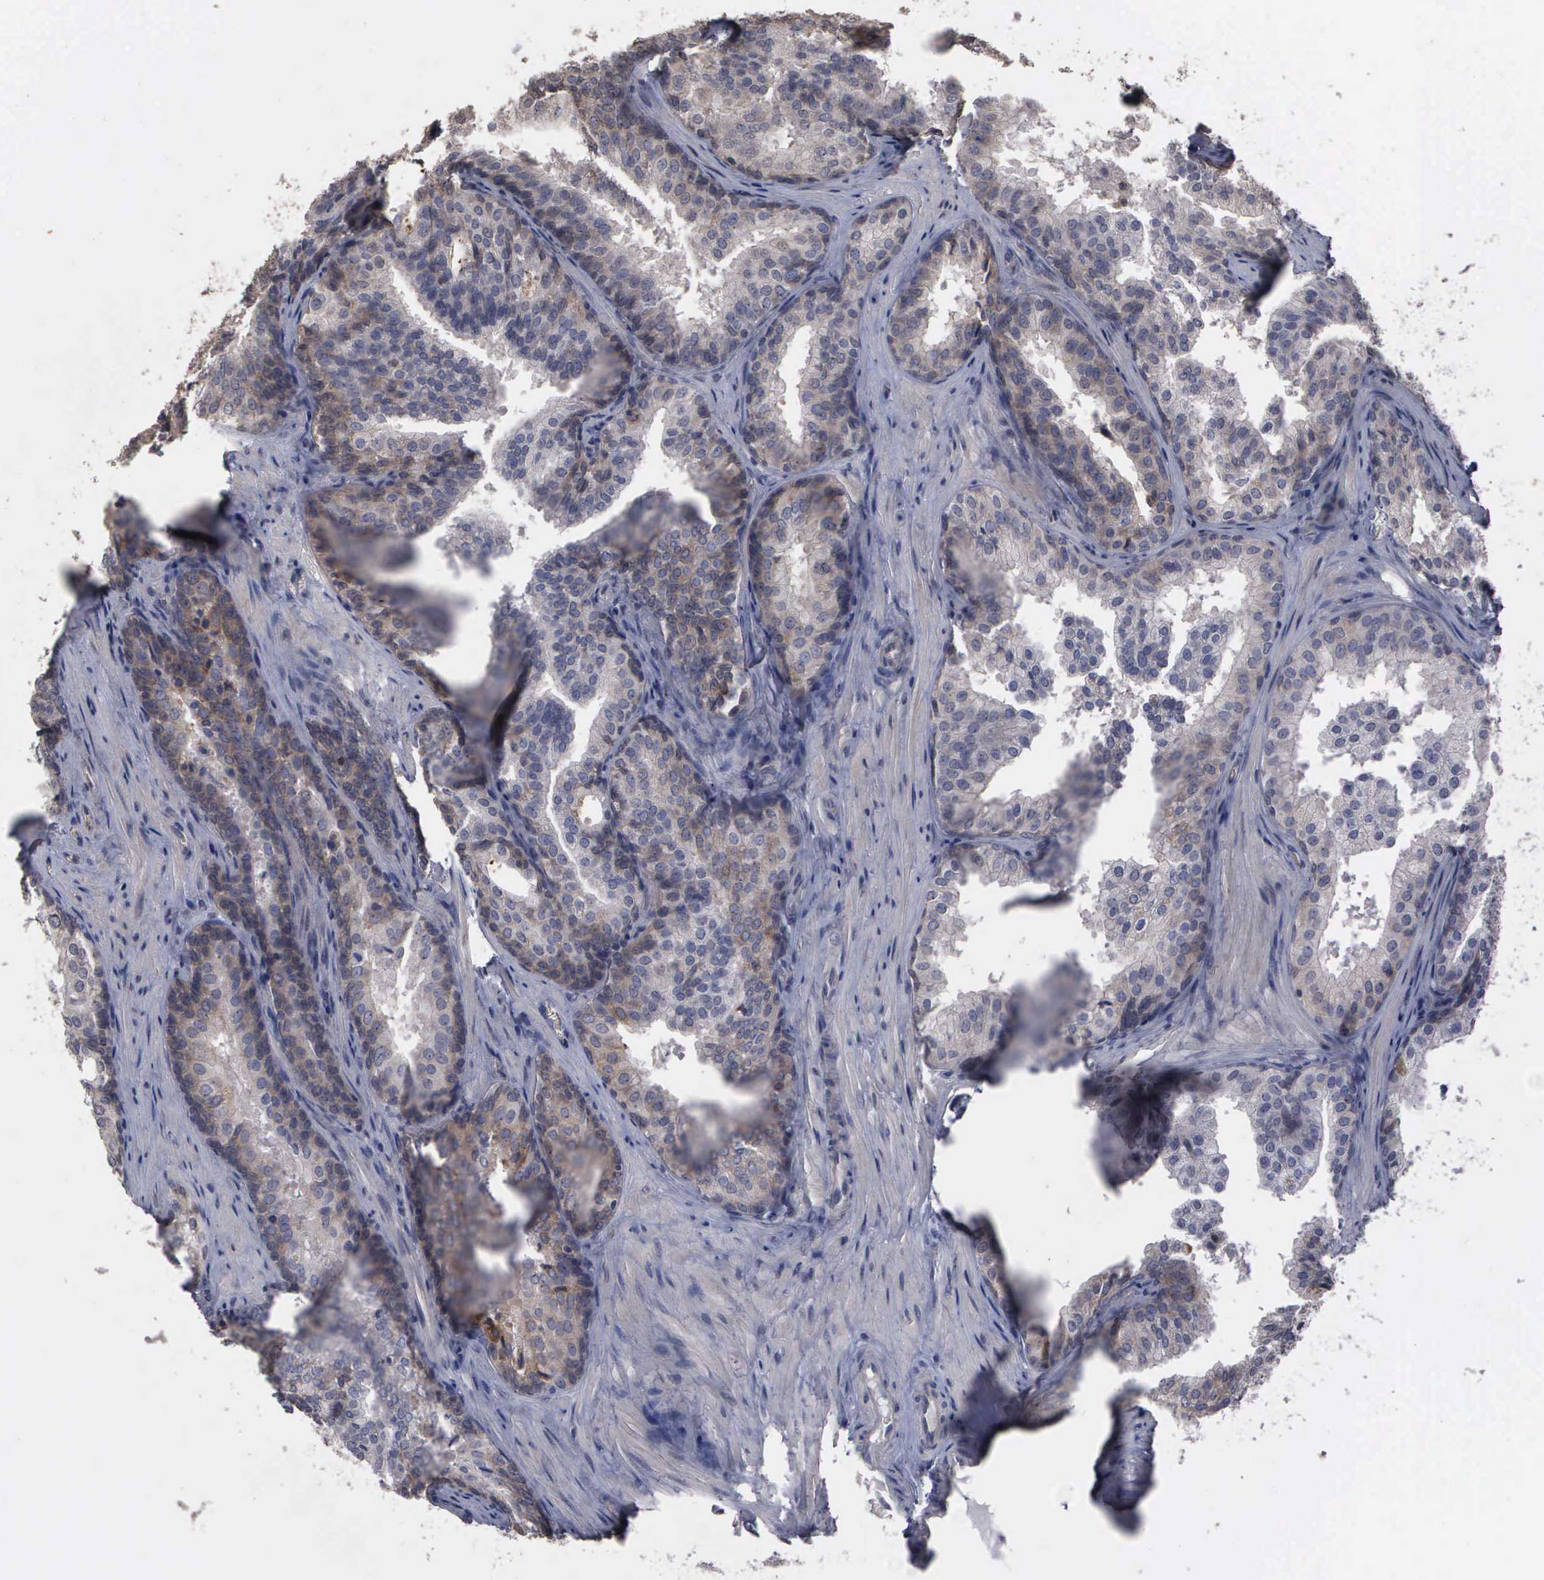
{"staining": {"intensity": "negative", "quantity": "none", "location": "none"}, "tissue": "prostate cancer", "cell_type": "Tumor cells", "image_type": "cancer", "snomed": [{"axis": "morphology", "description": "Adenocarcinoma, Low grade"}, {"axis": "topography", "description": "Prostate"}], "caption": "High magnification brightfield microscopy of prostate low-grade adenocarcinoma stained with DAB (3,3'-diaminobenzidine) (brown) and counterstained with hematoxylin (blue): tumor cells show no significant staining.", "gene": "CRKL", "patient": {"sex": "male", "age": 69}}